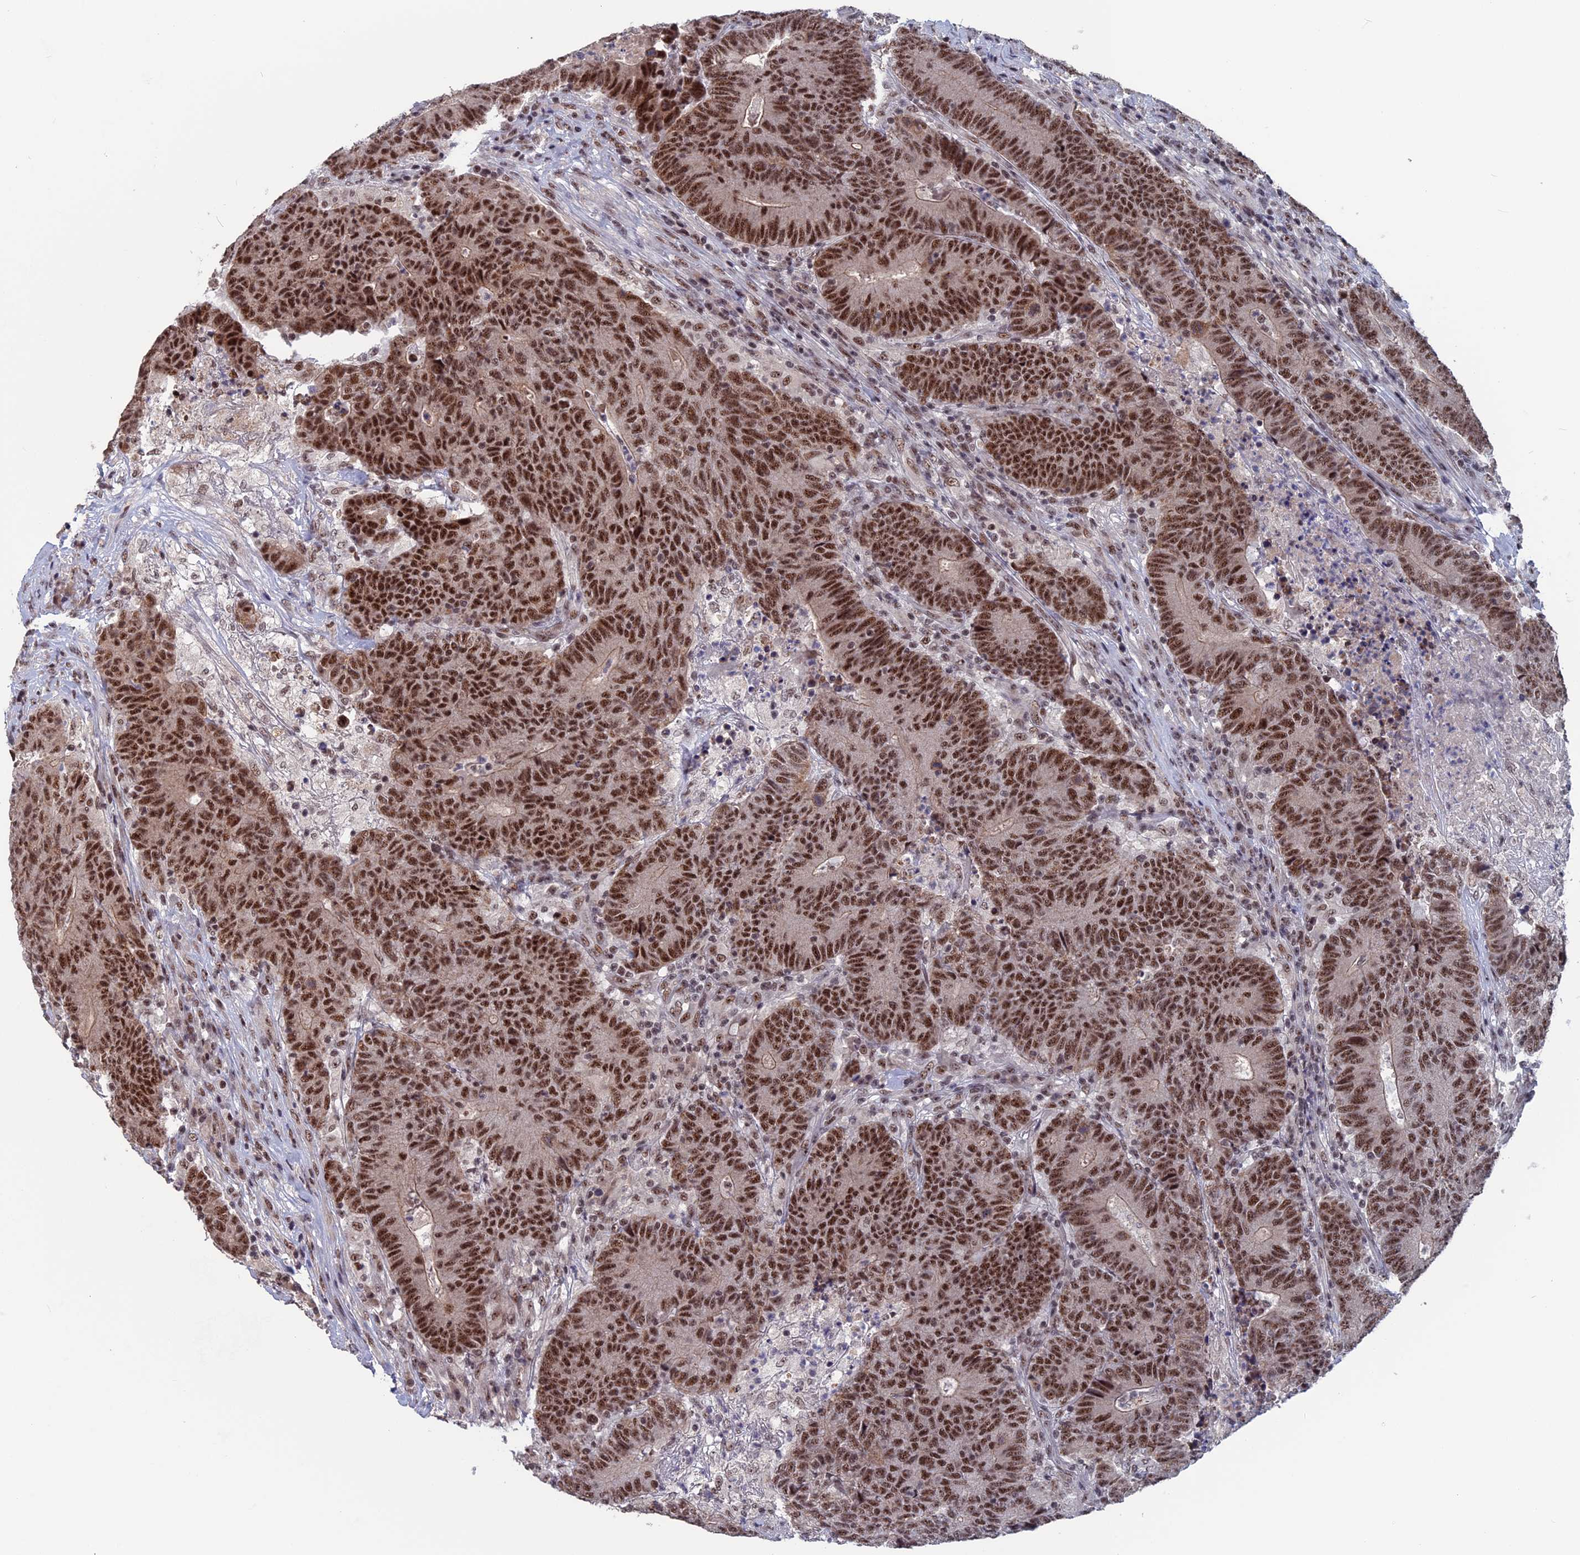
{"staining": {"intensity": "moderate", "quantity": ">75%", "location": "nuclear"}, "tissue": "colorectal cancer", "cell_type": "Tumor cells", "image_type": "cancer", "snomed": [{"axis": "morphology", "description": "Adenocarcinoma, NOS"}, {"axis": "topography", "description": "Colon"}], "caption": "High-magnification brightfield microscopy of colorectal cancer (adenocarcinoma) stained with DAB (3,3'-diaminobenzidine) (brown) and counterstained with hematoxylin (blue). tumor cells exhibit moderate nuclear staining is seen in about>75% of cells. (DAB IHC, brown staining for protein, blue staining for nuclei).", "gene": "CACTIN", "patient": {"sex": "female", "age": 75}}